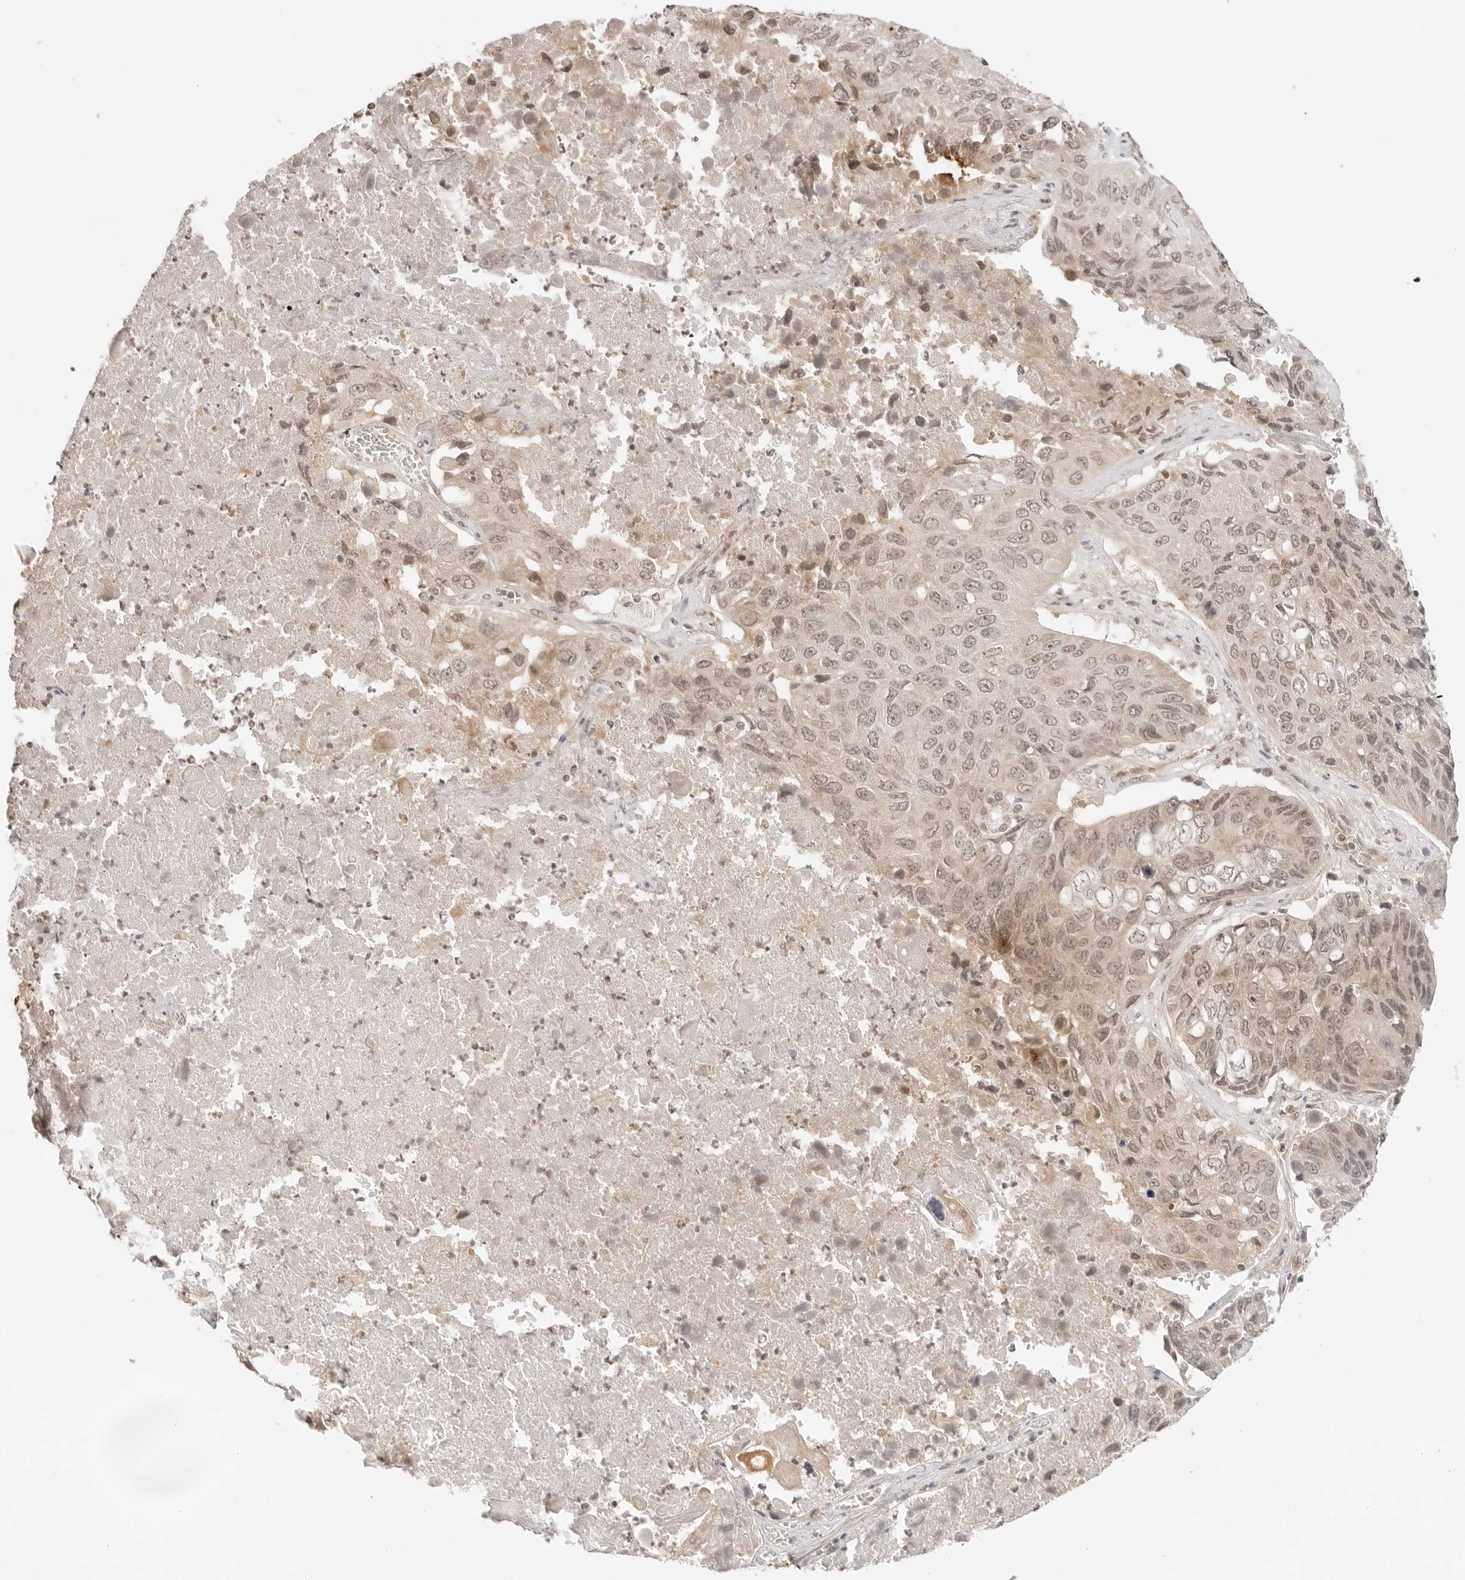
{"staining": {"intensity": "weak", "quantity": ">75%", "location": "cytoplasmic/membranous,nuclear"}, "tissue": "lung cancer", "cell_type": "Tumor cells", "image_type": "cancer", "snomed": [{"axis": "morphology", "description": "Squamous cell carcinoma, NOS"}, {"axis": "topography", "description": "Lung"}], "caption": "The immunohistochemical stain labels weak cytoplasmic/membranous and nuclear expression in tumor cells of lung squamous cell carcinoma tissue.", "gene": "GPR34", "patient": {"sex": "male", "age": 61}}